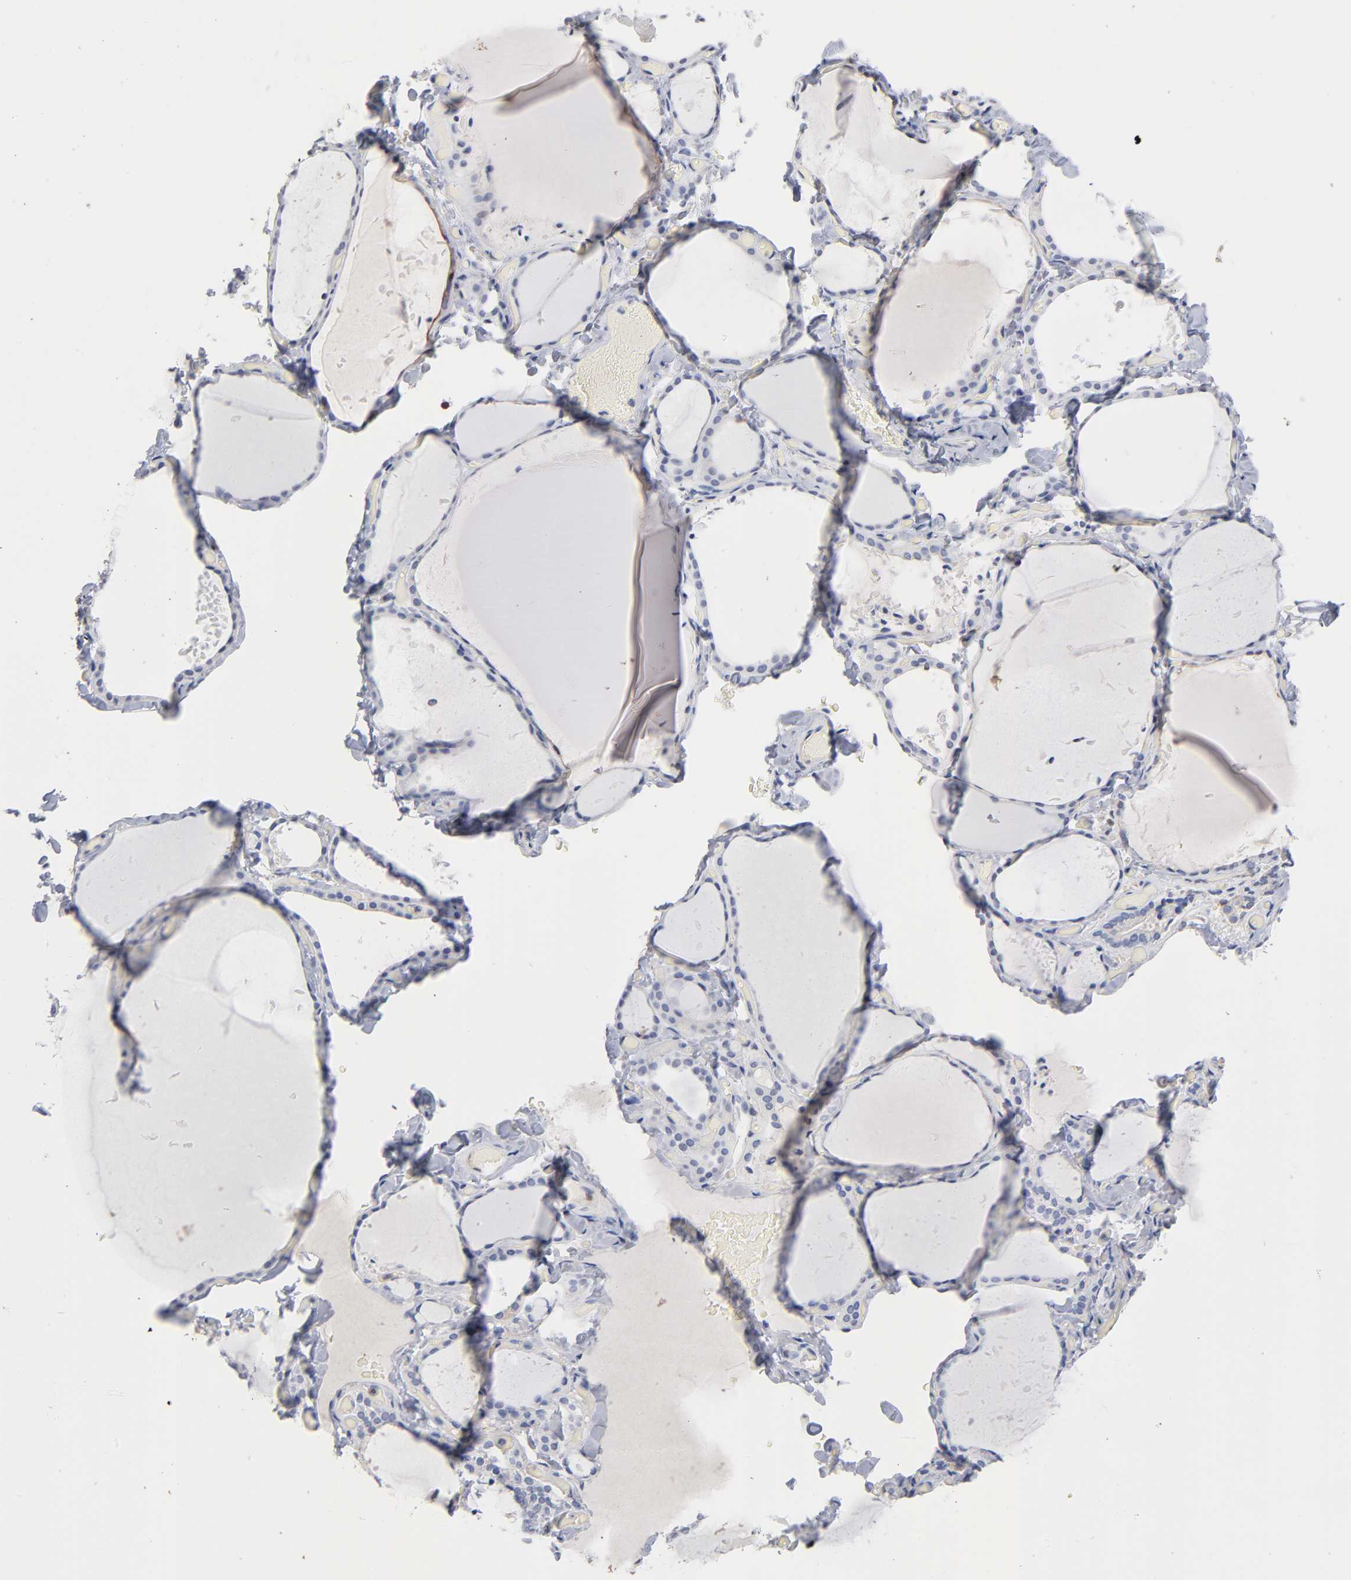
{"staining": {"intensity": "negative", "quantity": "none", "location": "none"}, "tissue": "thyroid gland", "cell_type": "Glandular cells", "image_type": "normal", "snomed": [{"axis": "morphology", "description": "Normal tissue, NOS"}, {"axis": "topography", "description": "Thyroid gland"}], "caption": "High magnification brightfield microscopy of unremarkable thyroid gland stained with DAB (3,3'-diaminobenzidine) (brown) and counterstained with hematoxylin (blue): glandular cells show no significant expression.", "gene": "PDLIM2", "patient": {"sex": "female", "age": 22}}